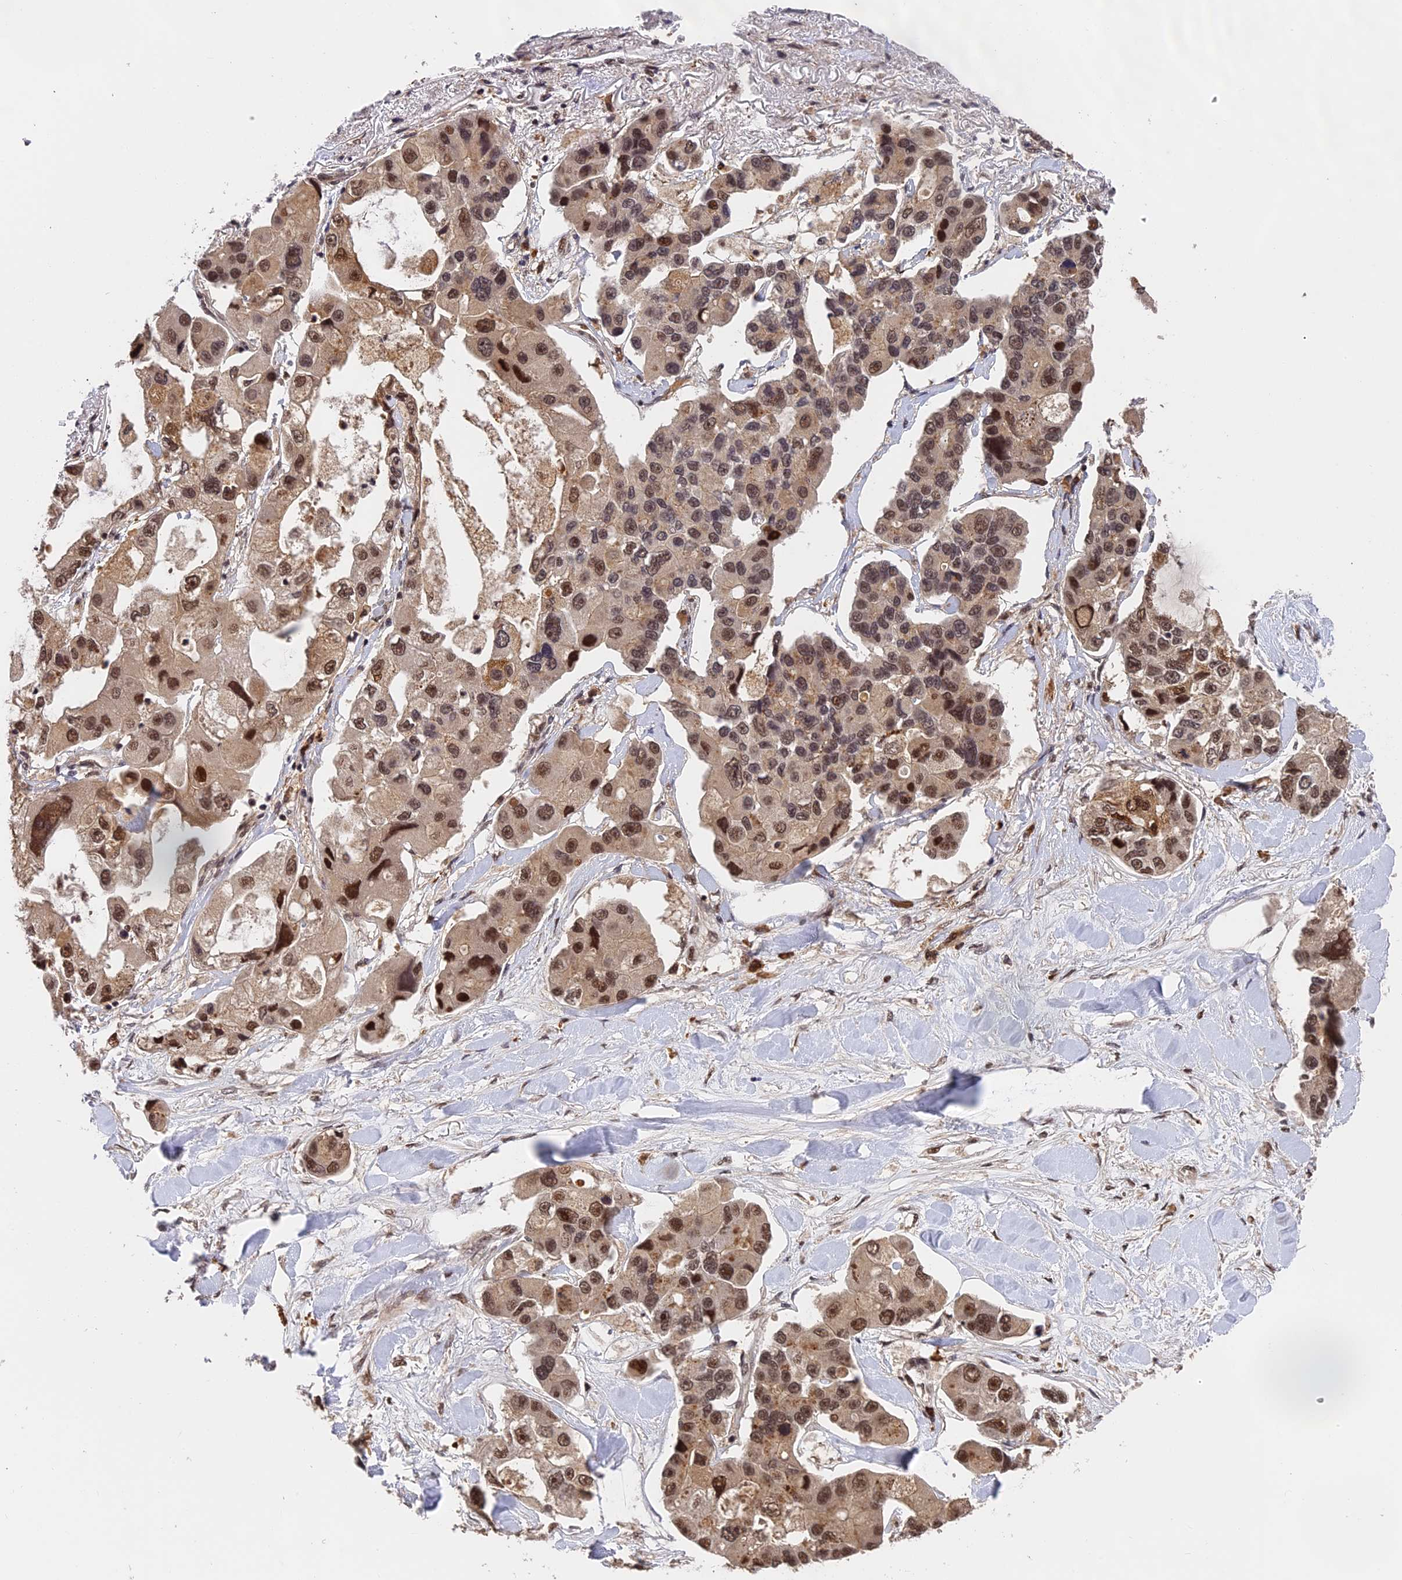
{"staining": {"intensity": "moderate", "quantity": ">75%", "location": "nuclear"}, "tissue": "lung cancer", "cell_type": "Tumor cells", "image_type": "cancer", "snomed": [{"axis": "morphology", "description": "Adenocarcinoma, NOS"}, {"axis": "topography", "description": "Lung"}], "caption": "Immunohistochemistry (DAB (3,3'-diaminobenzidine)) staining of human lung adenocarcinoma exhibits moderate nuclear protein staining in about >75% of tumor cells.", "gene": "OSBPL1A", "patient": {"sex": "female", "age": 54}}